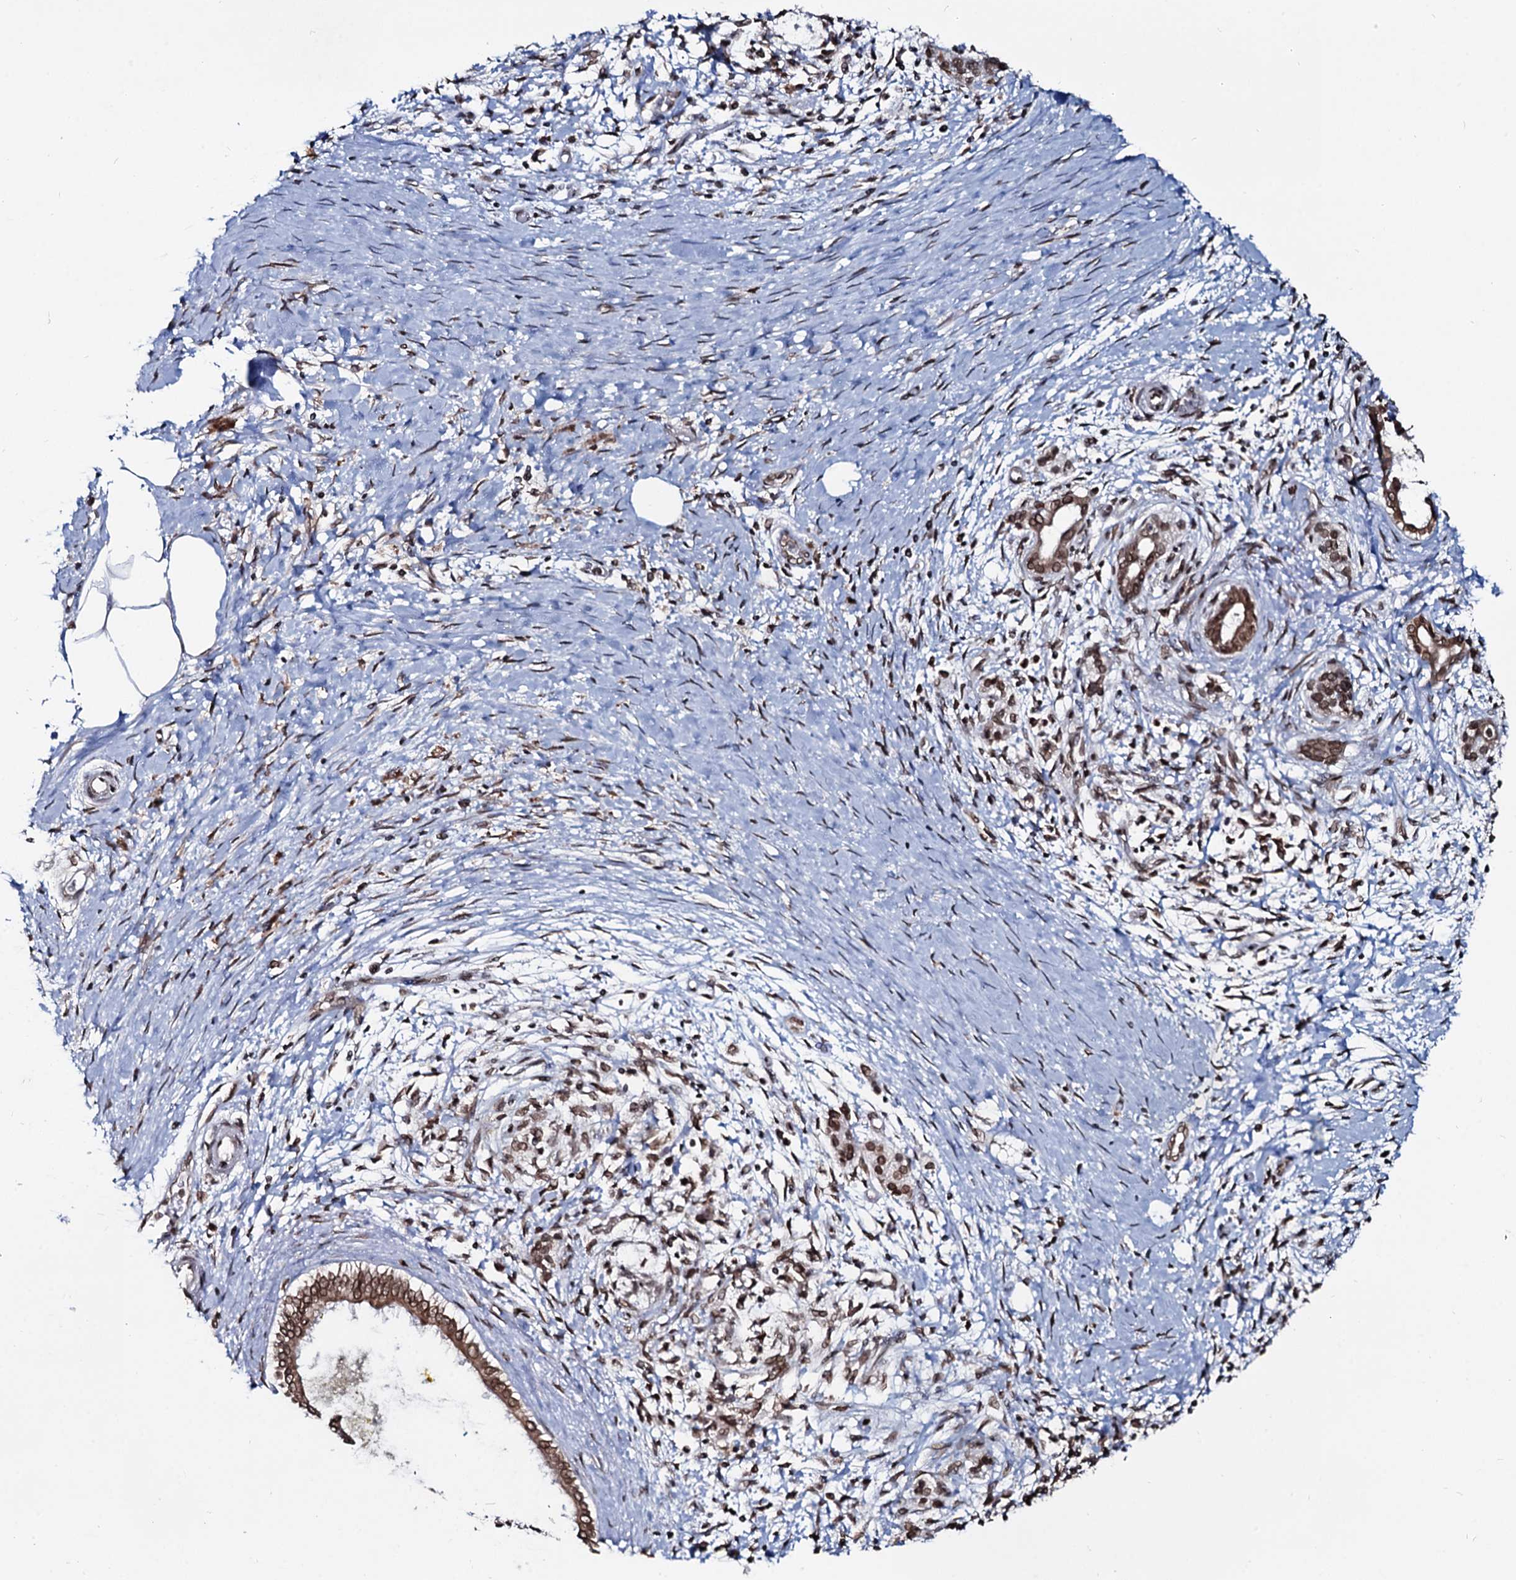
{"staining": {"intensity": "moderate", "quantity": ">75%", "location": "cytoplasmic/membranous,nuclear"}, "tissue": "pancreatic cancer", "cell_type": "Tumor cells", "image_type": "cancer", "snomed": [{"axis": "morphology", "description": "Adenocarcinoma, NOS"}, {"axis": "topography", "description": "Pancreas"}], "caption": "Immunohistochemical staining of pancreatic cancer exhibits medium levels of moderate cytoplasmic/membranous and nuclear protein positivity in approximately >75% of tumor cells. Ihc stains the protein in brown and the nuclei are stained blue.", "gene": "RNF6", "patient": {"sex": "male", "age": 58}}